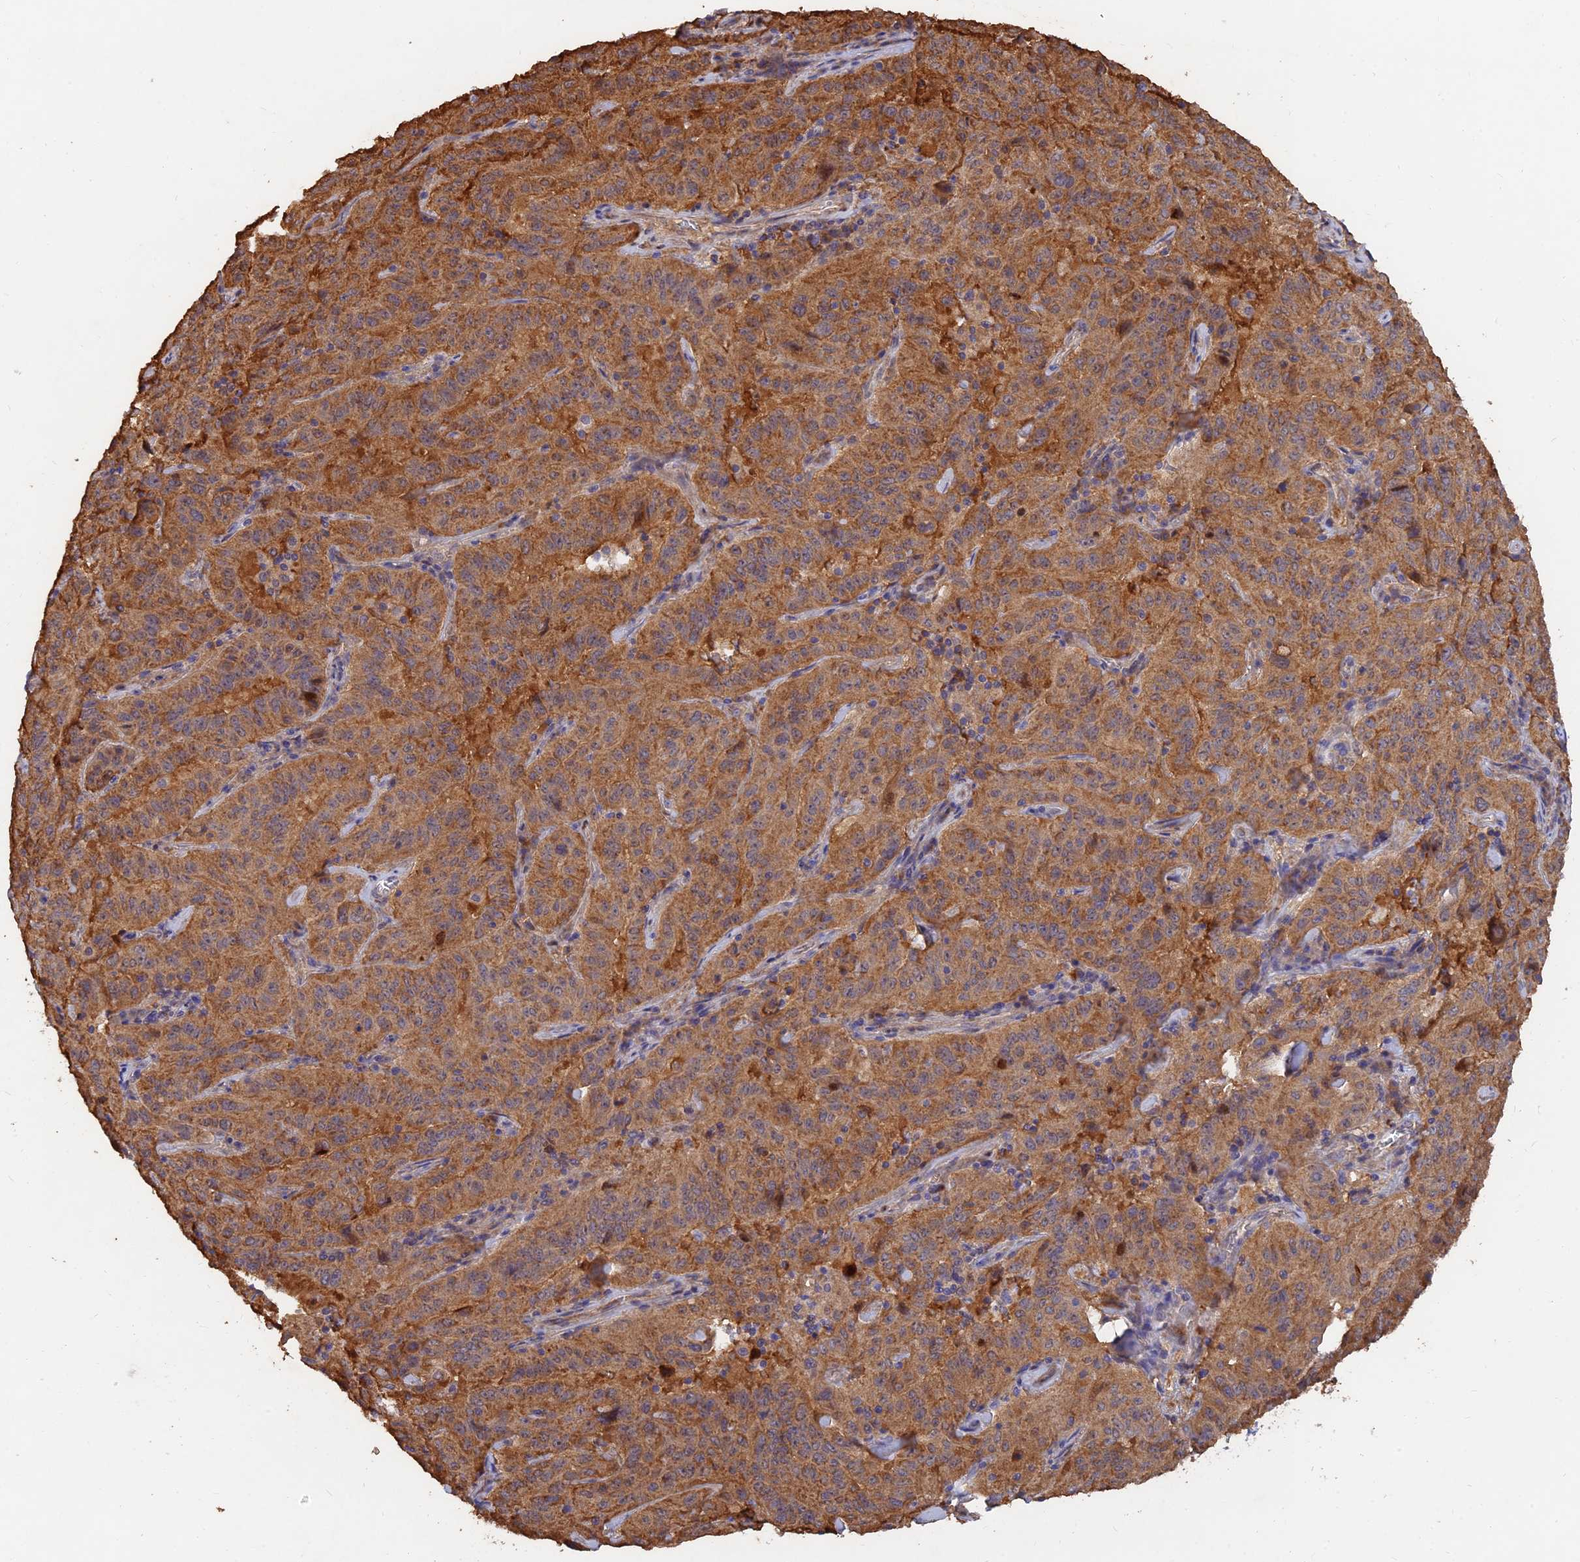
{"staining": {"intensity": "moderate", "quantity": ">75%", "location": "cytoplasmic/membranous"}, "tissue": "pancreatic cancer", "cell_type": "Tumor cells", "image_type": "cancer", "snomed": [{"axis": "morphology", "description": "Adenocarcinoma, NOS"}, {"axis": "topography", "description": "Pancreas"}], "caption": "This micrograph exhibits IHC staining of human pancreatic adenocarcinoma, with medium moderate cytoplasmic/membranous positivity in about >75% of tumor cells.", "gene": "SLC38A11", "patient": {"sex": "male", "age": 63}}